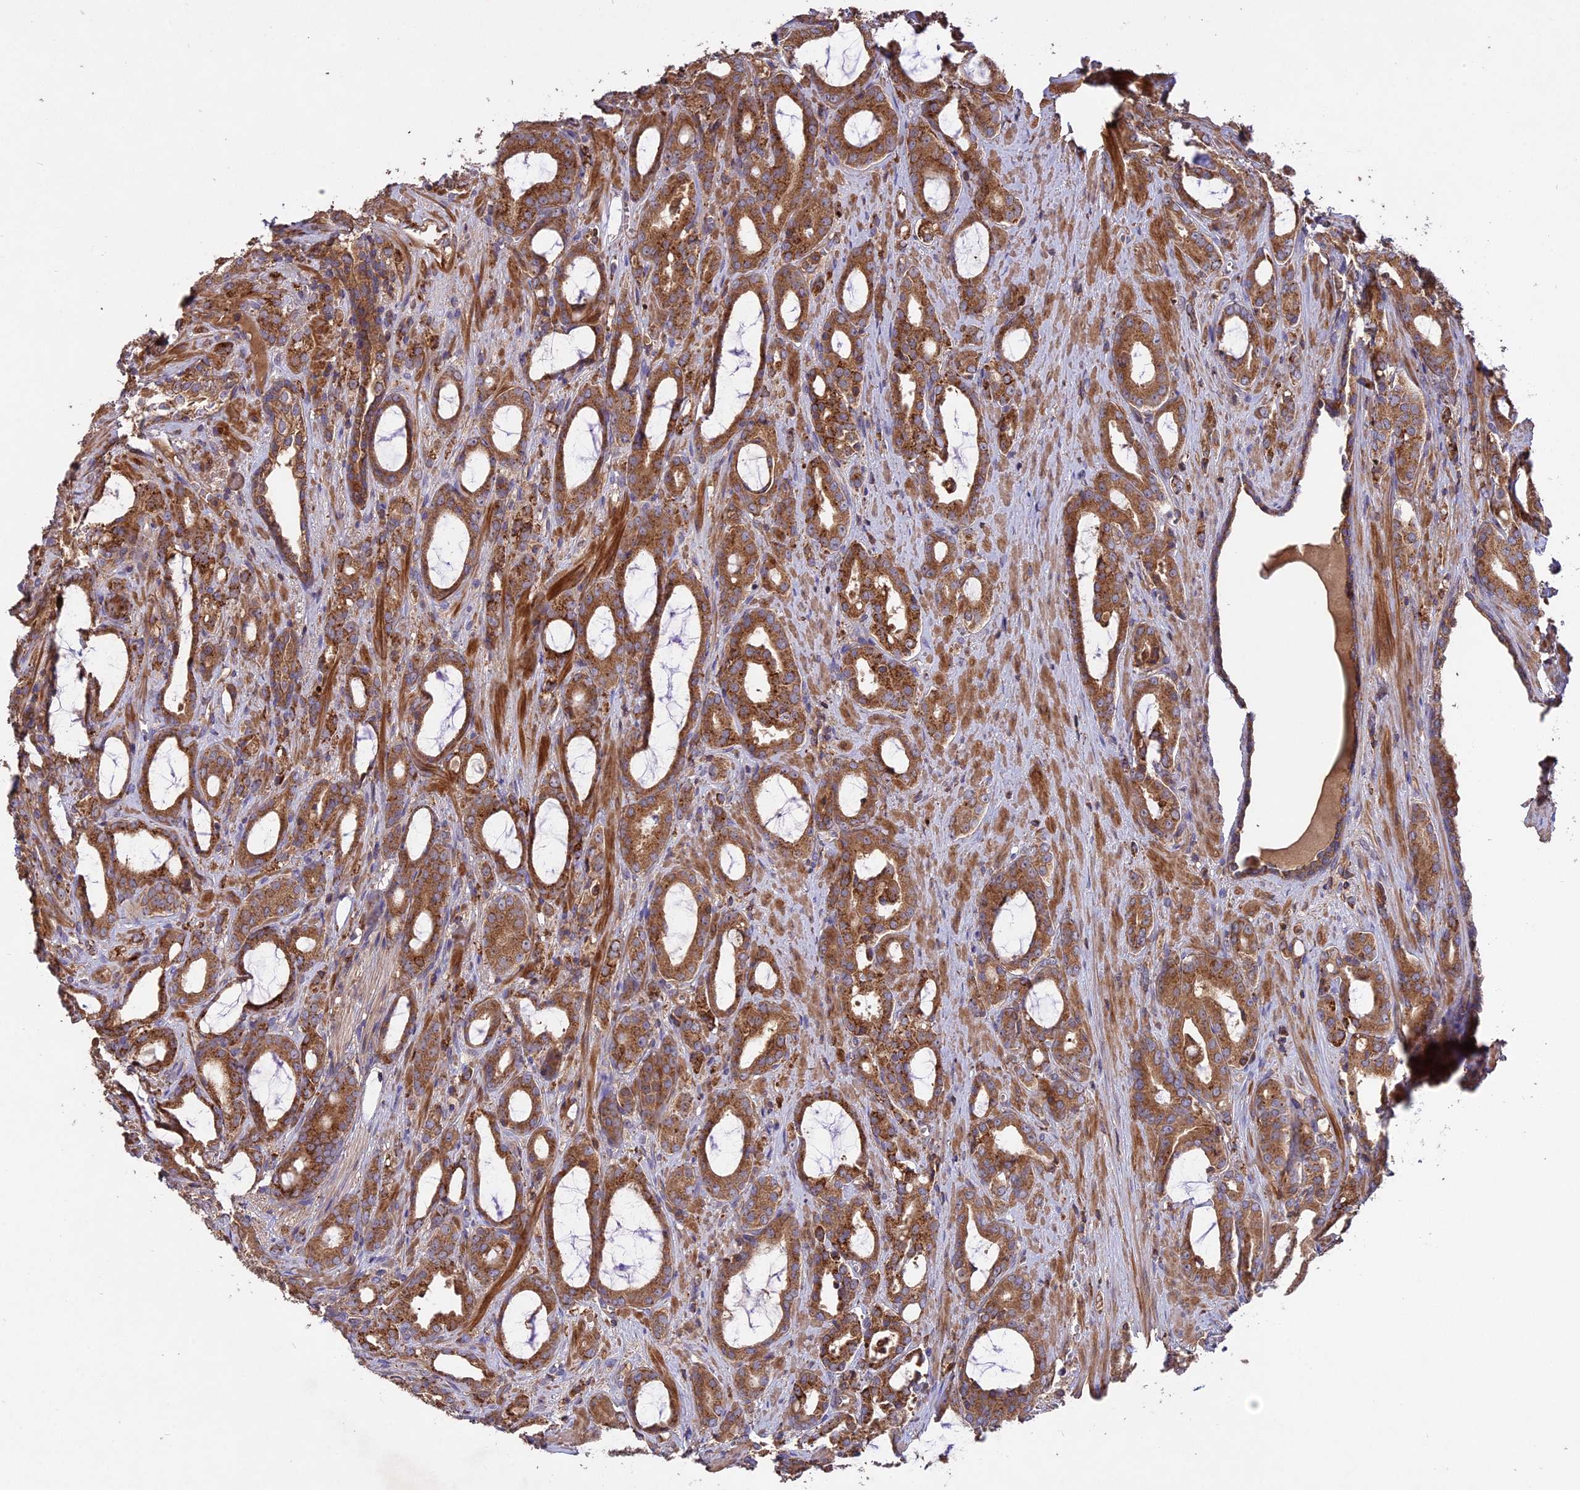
{"staining": {"intensity": "strong", "quantity": ">75%", "location": "cytoplasmic/membranous"}, "tissue": "prostate cancer", "cell_type": "Tumor cells", "image_type": "cancer", "snomed": [{"axis": "morphology", "description": "Adenocarcinoma, High grade"}, {"axis": "topography", "description": "Prostate"}], "caption": "Tumor cells show strong cytoplasmic/membranous positivity in about >75% of cells in prostate cancer.", "gene": "NUDT8", "patient": {"sex": "male", "age": 72}}